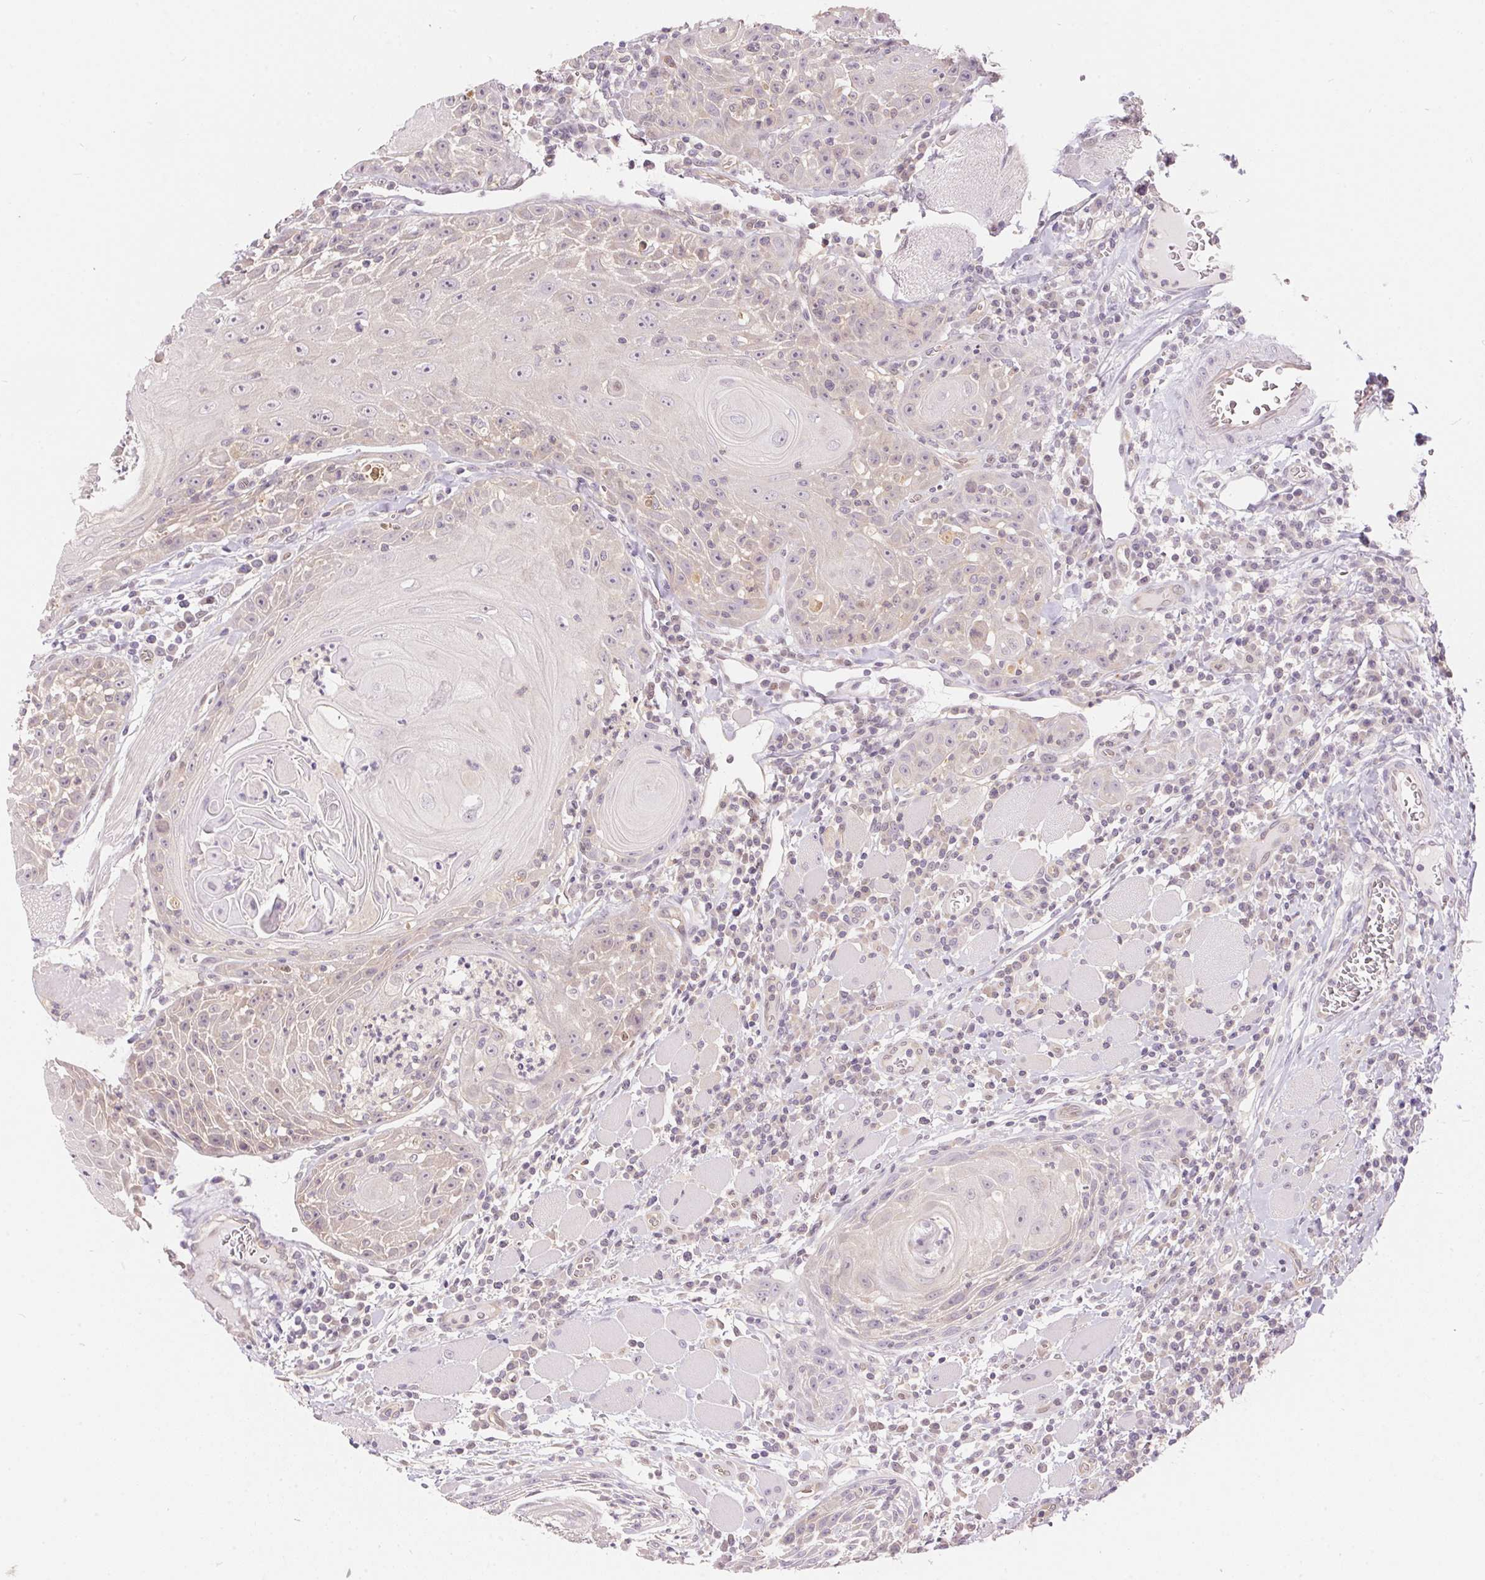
{"staining": {"intensity": "weak", "quantity": "<25%", "location": "cytoplasmic/membranous,nuclear"}, "tissue": "head and neck cancer", "cell_type": "Tumor cells", "image_type": "cancer", "snomed": [{"axis": "morphology", "description": "Squamous cell carcinoma, NOS"}, {"axis": "topography", "description": "Head-Neck"}], "caption": "Squamous cell carcinoma (head and neck) was stained to show a protein in brown. There is no significant expression in tumor cells. (Stains: DAB immunohistochemistry (IHC) with hematoxylin counter stain, Microscopy: brightfield microscopy at high magnification).", "gene": "BLMH", "patient": {"sex": "male", "age": 52}}